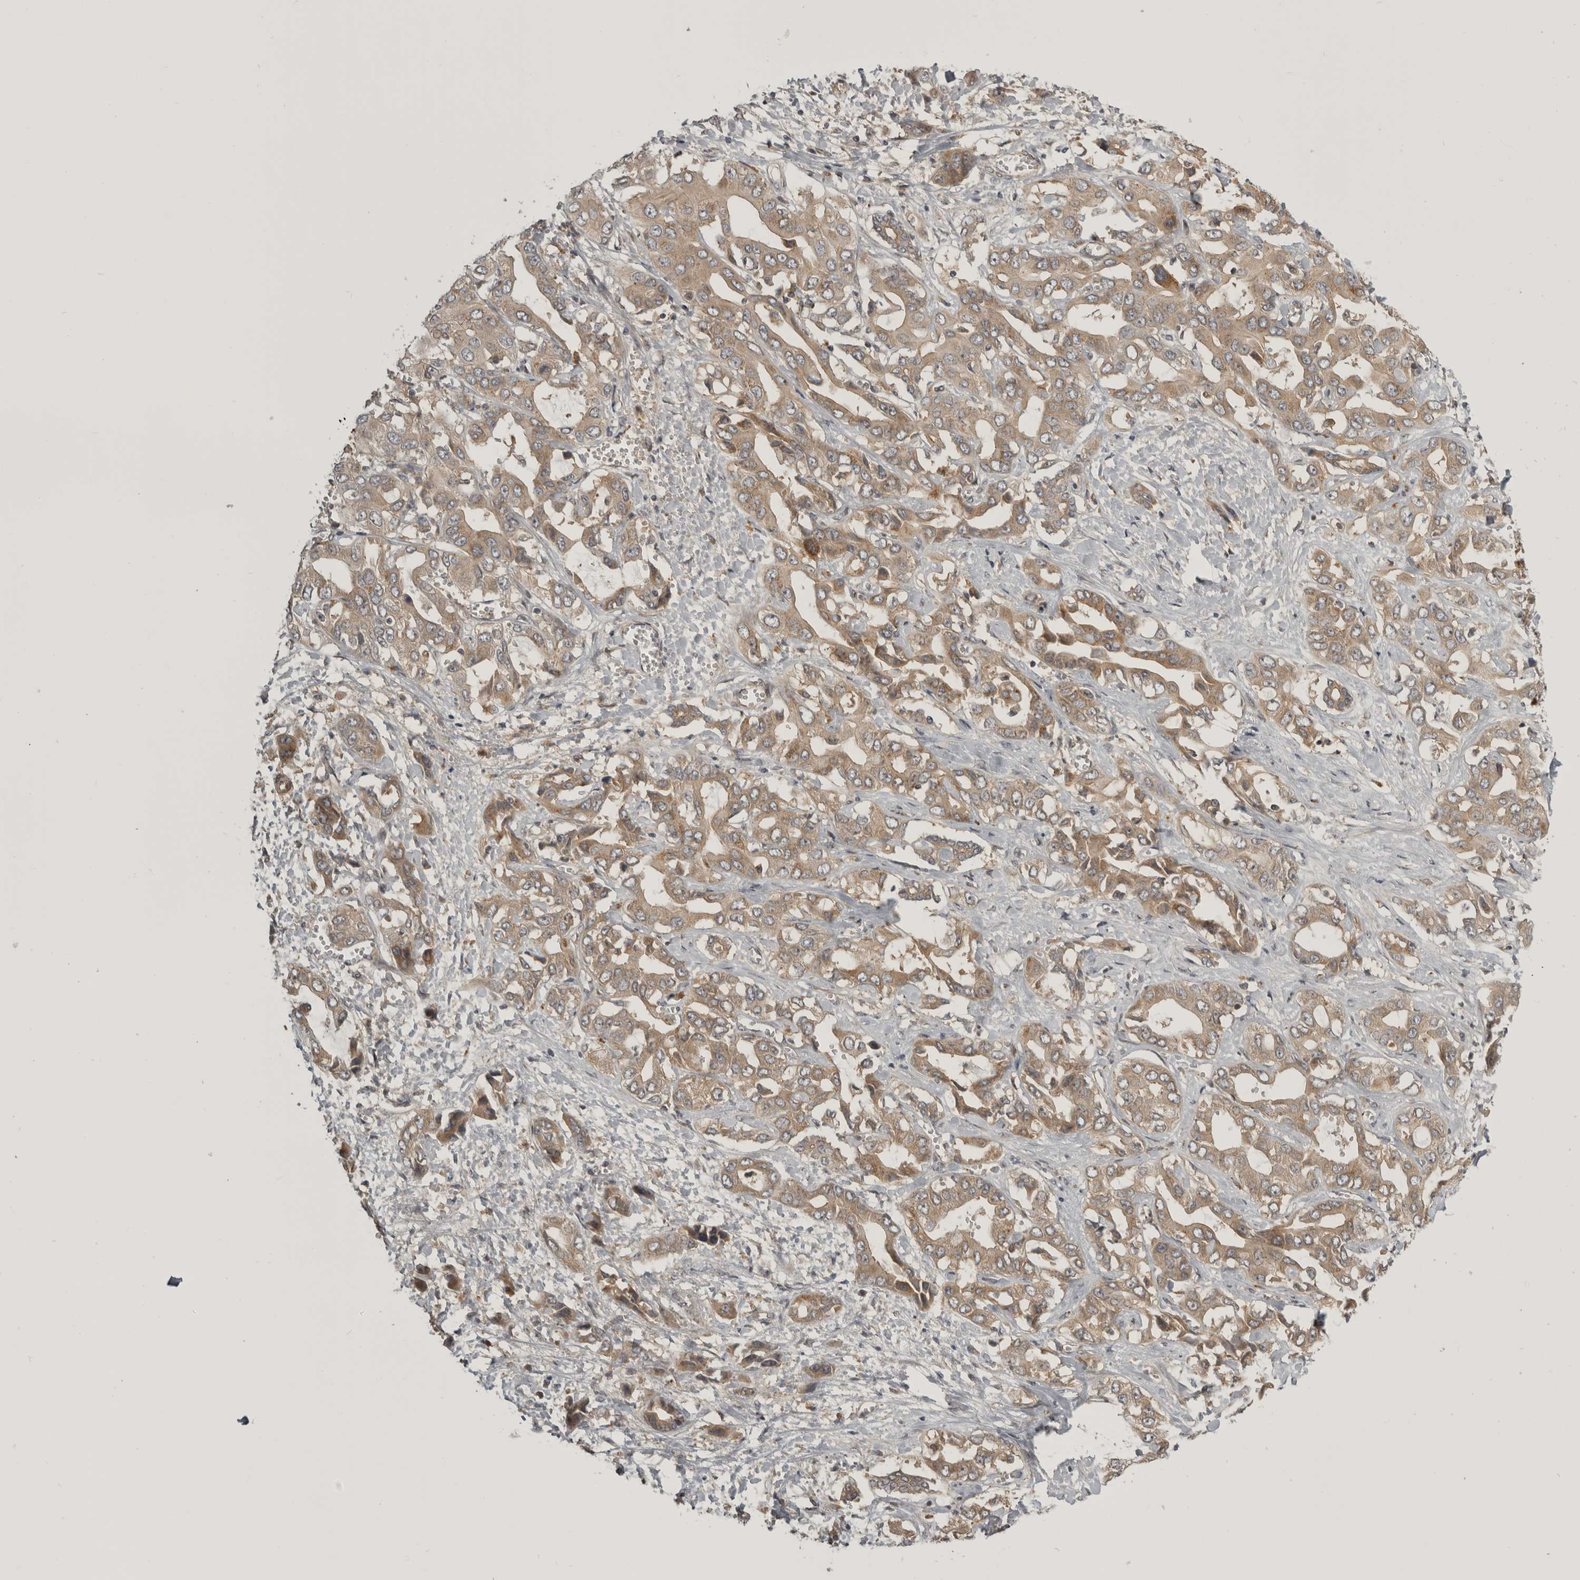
{"staining": {"intensity": "weak", "quantity": ">75%", "location": "cytoplasmic/membranous"}, "tissue": "liver cancer", "cell_type": "Tumor cells", "image_type": "cancer", "snomed": [{"axis": "morphology", "description": "Cholangiocarcinoma"}, {"axis": "topography", "description": "Liver"}], "caption": "Cholangiocarcinoma (liver) stained for a protein (brown) demonstrates weak cytoplasmic/membranous positive positivity in approximately >75% of tumor cells.", "gene": "CUEDC1", "patient": {"sex": "female", "age": 52}}